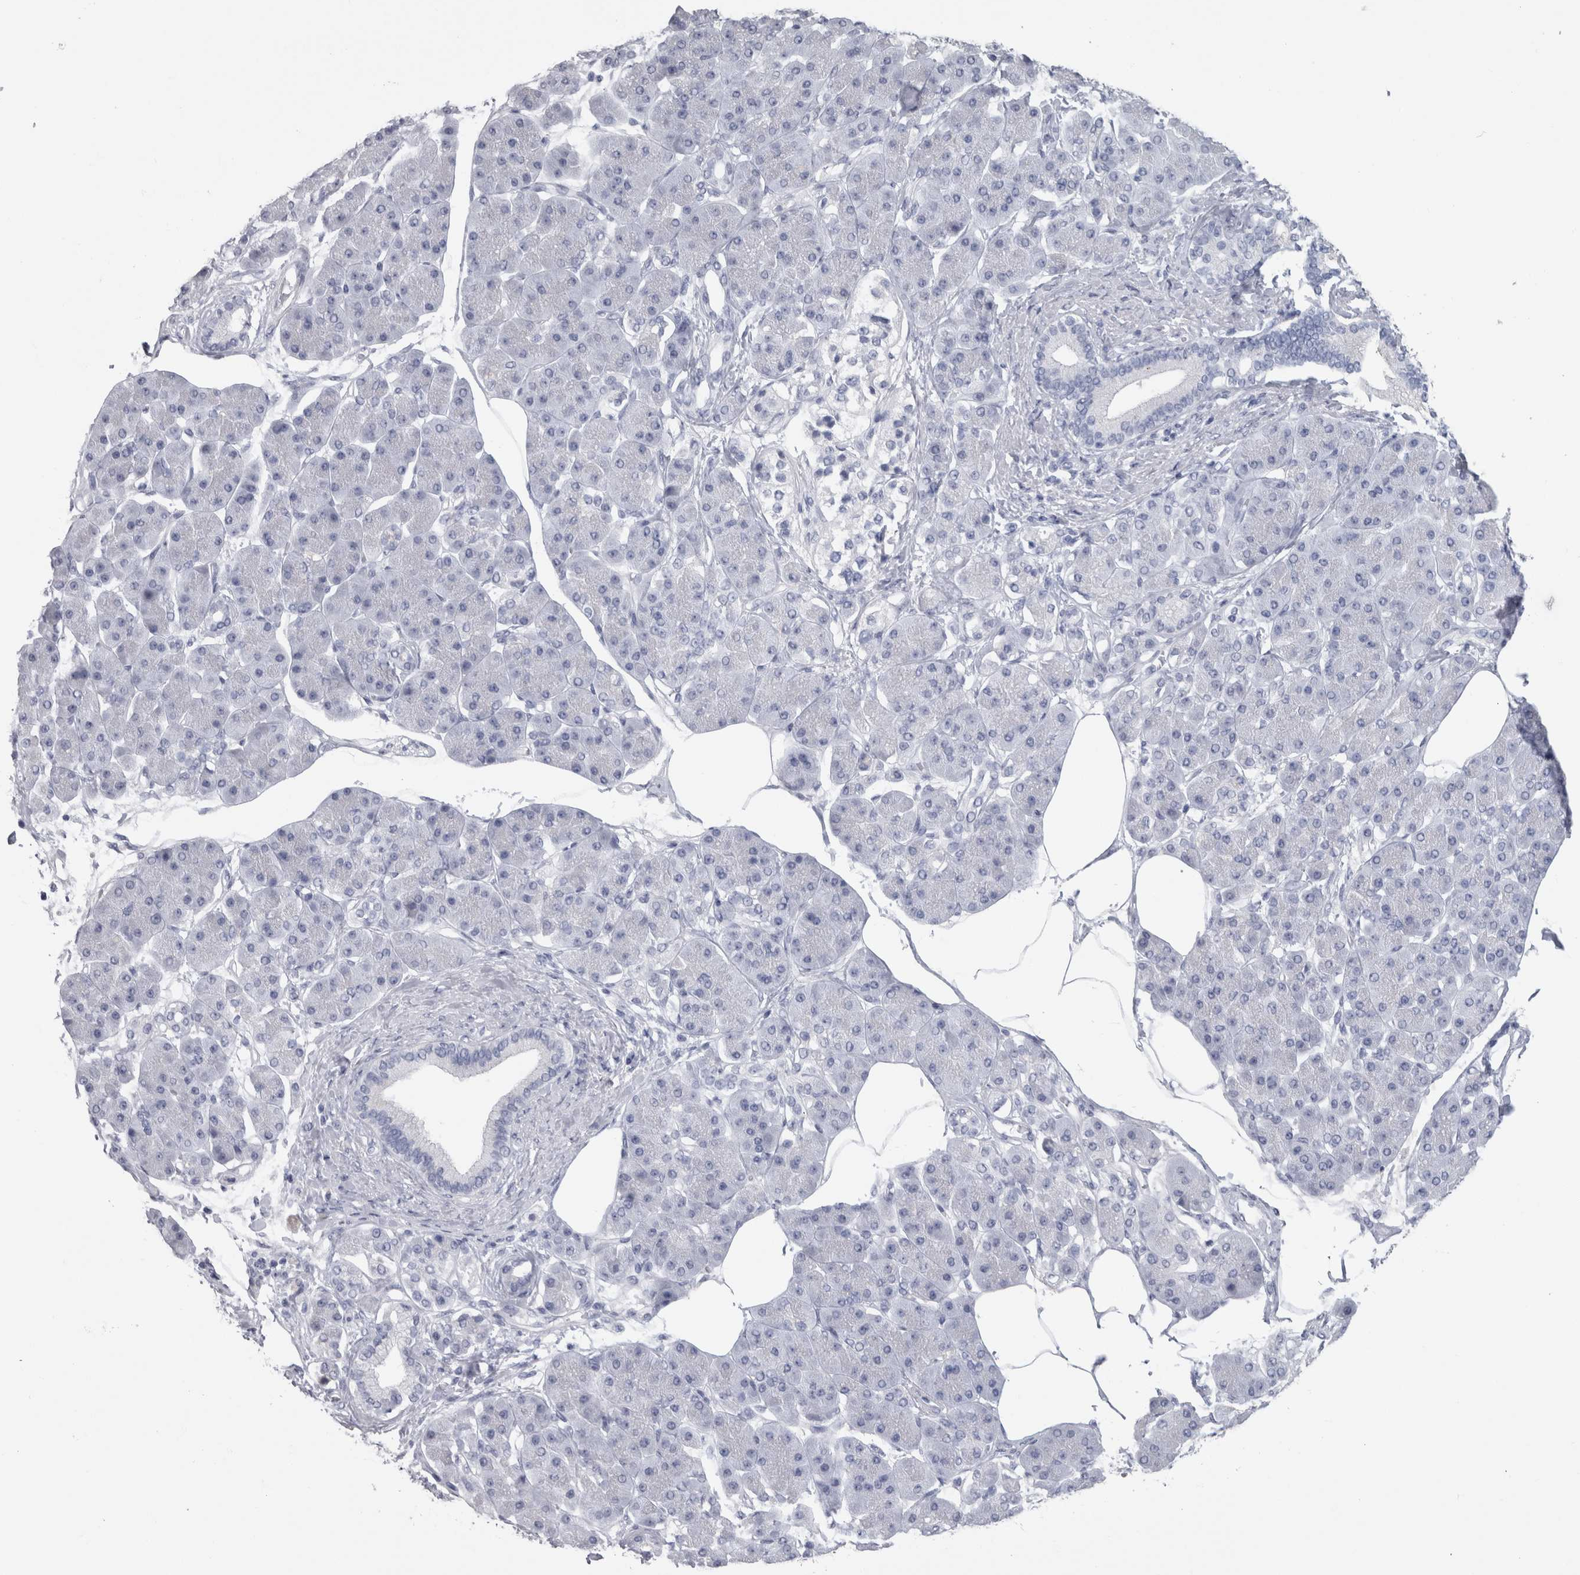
{"staining": {"intensity": "negative", "quantity": "none", "location": "none"}, "tissue": "pancreatic cancer", "cell_type": "Tumor cells", "image_type": "cancer", "snomed": [{"axis": "morphology", "description": "Adenocarcinoma, NOS"}, {"axis": "morphology", "description": "Adenocarcinoma, metastatic, NOS"}, {"axis": "topography", "description": "Lymph node"}, {"axis": "topography", "description": "Pancreas"}, {"axis": "topography", "description": "Duodenum"}], "caption": "Immunohistochemical staining of human pancreatic cancer (metastatic adenocarcinoma) reveals no significant positivity in tumor cells.", "gene": "MSMB", "patient": {"sex": "female", "age": 64}}